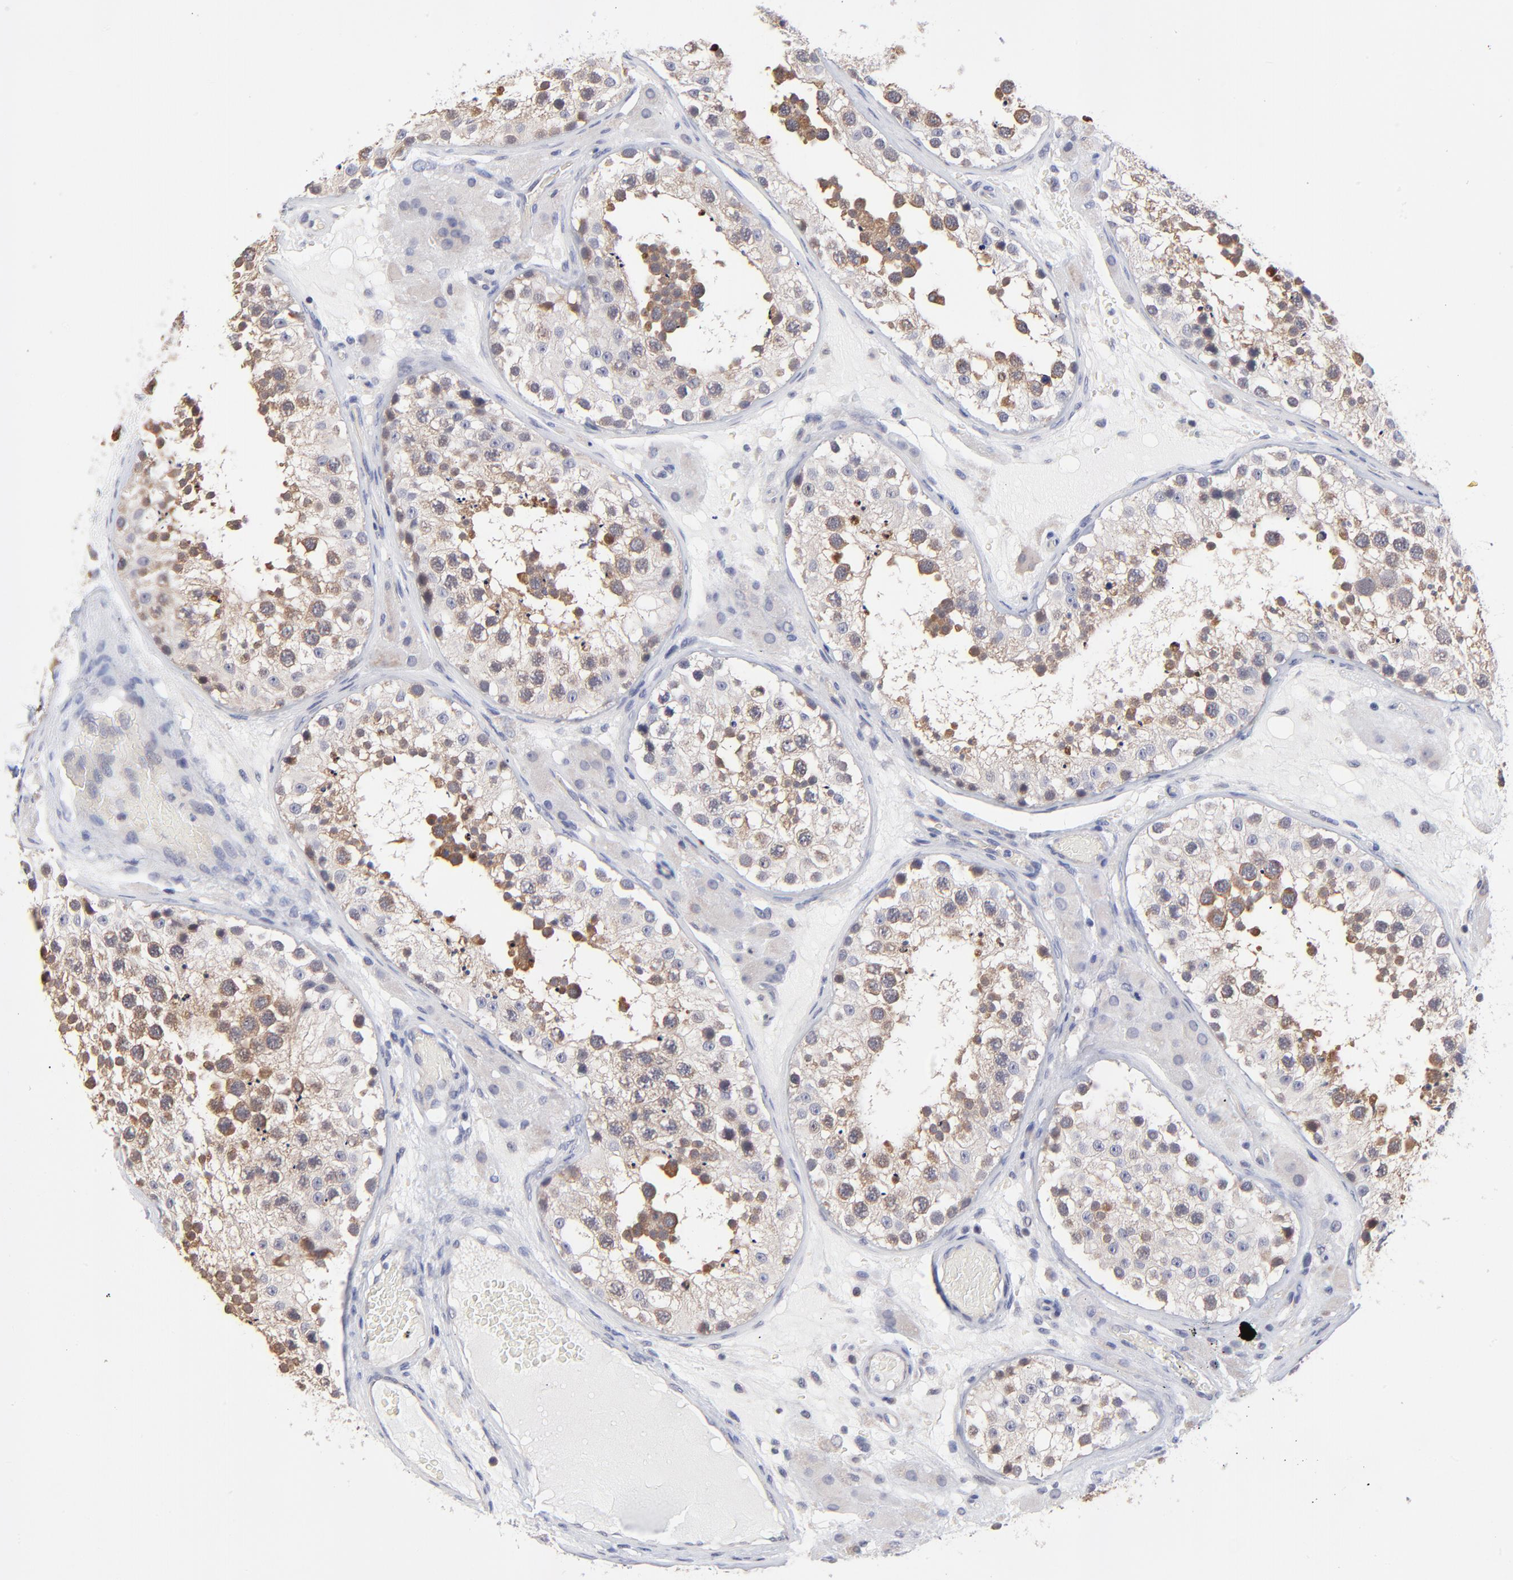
{"staining": {"intensity": "moderate", "quantity": "25%-75%", "location": "cytoplasmic/membranous"}, "tissue": "testis", "cell_type": "Cells in seminiferous ducts", "image_type": "normal", "snomed": [{"axis": "morphology", "description": "Normal tissue, NOS"}, {"axis": "topography", "description": "Testis"}], "caption": "DAB (3,3'-diaminobenzidine) immunohistochemical staining of unremarkable testis exhibits moderate cytoplasmic/membranous protein staining in about 25%-75% of cells in seminiferous ducts. Using DAB (3,3'-diaminobenzidine) (brown) and hematoxylin (blue) stains, captured at high magnification using brightfield microscopy.", "gene": "FBXO8", "patient": {"sex": "male", "age": 26}}